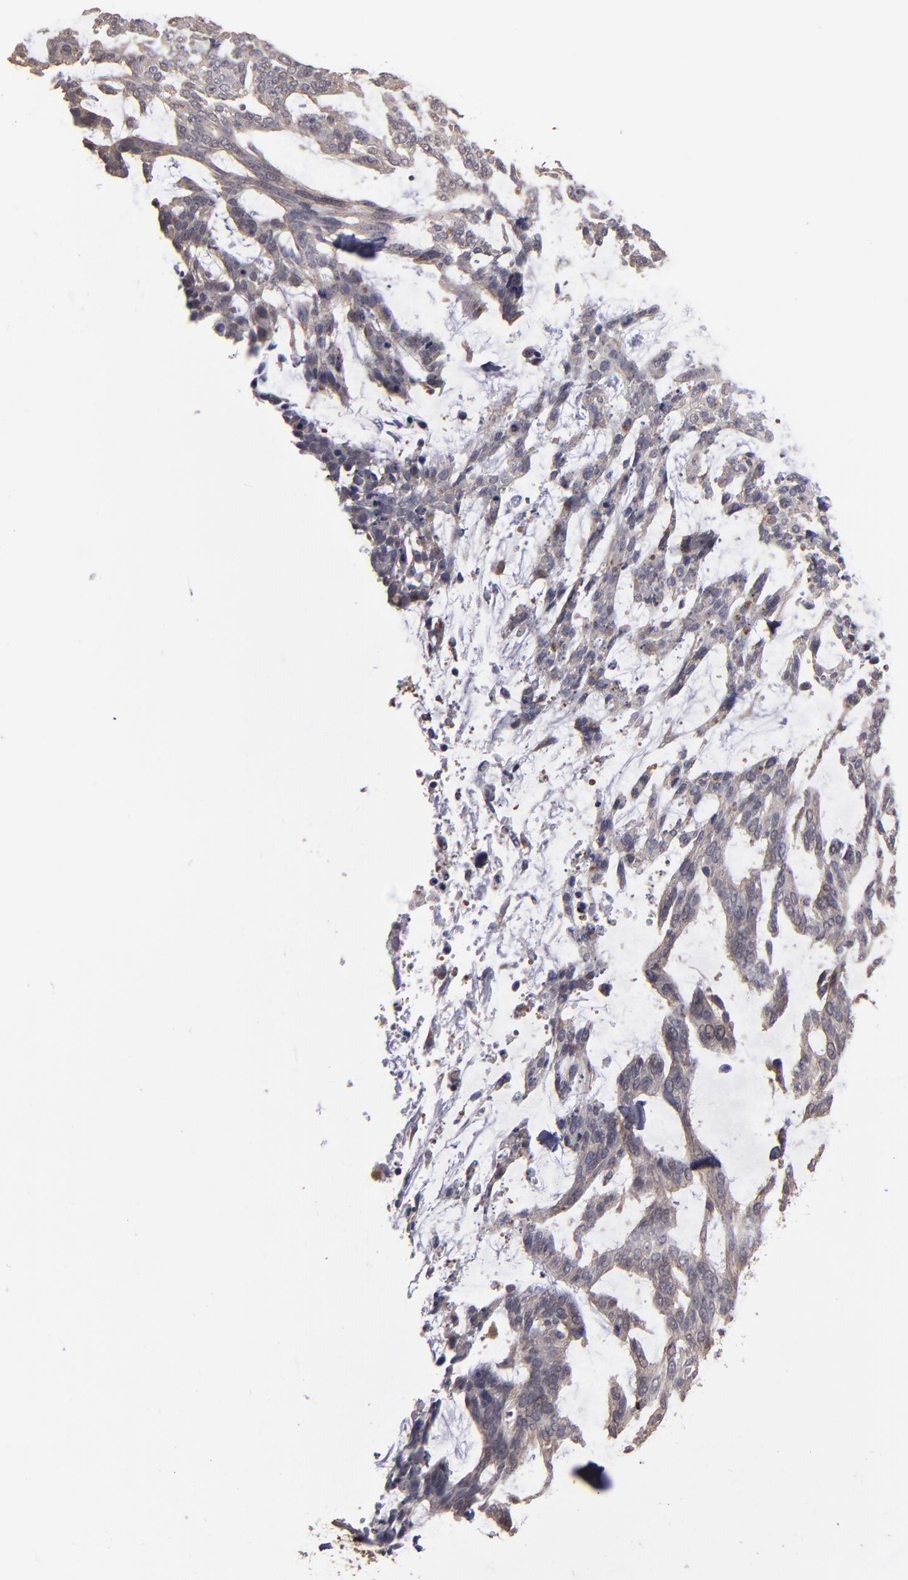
{"staining": {"intensity": "weak", "quantity": ">75%", "location": "cytoplasmic/membranous"}, "tissue": "skin cancer", "cell_type": "Tumor cells", "image_type": "cancer", "snomed": [{"axis": "morphology", "description": "Normal tissue, NOS"}, {"axis": "morphology", "description": "Basal cell carcinoma"}, {"axis": "topography", "description": "Skin"}], "caption": "Human skin cancer (basal cell carcinoma) stained for a protein (brown) reveals weak cytoplasmic/membranous positive expression in approximately >75% of tumor cells.", "gene": "NDRG2", "patient": {"sex": "female", "age": 71}}